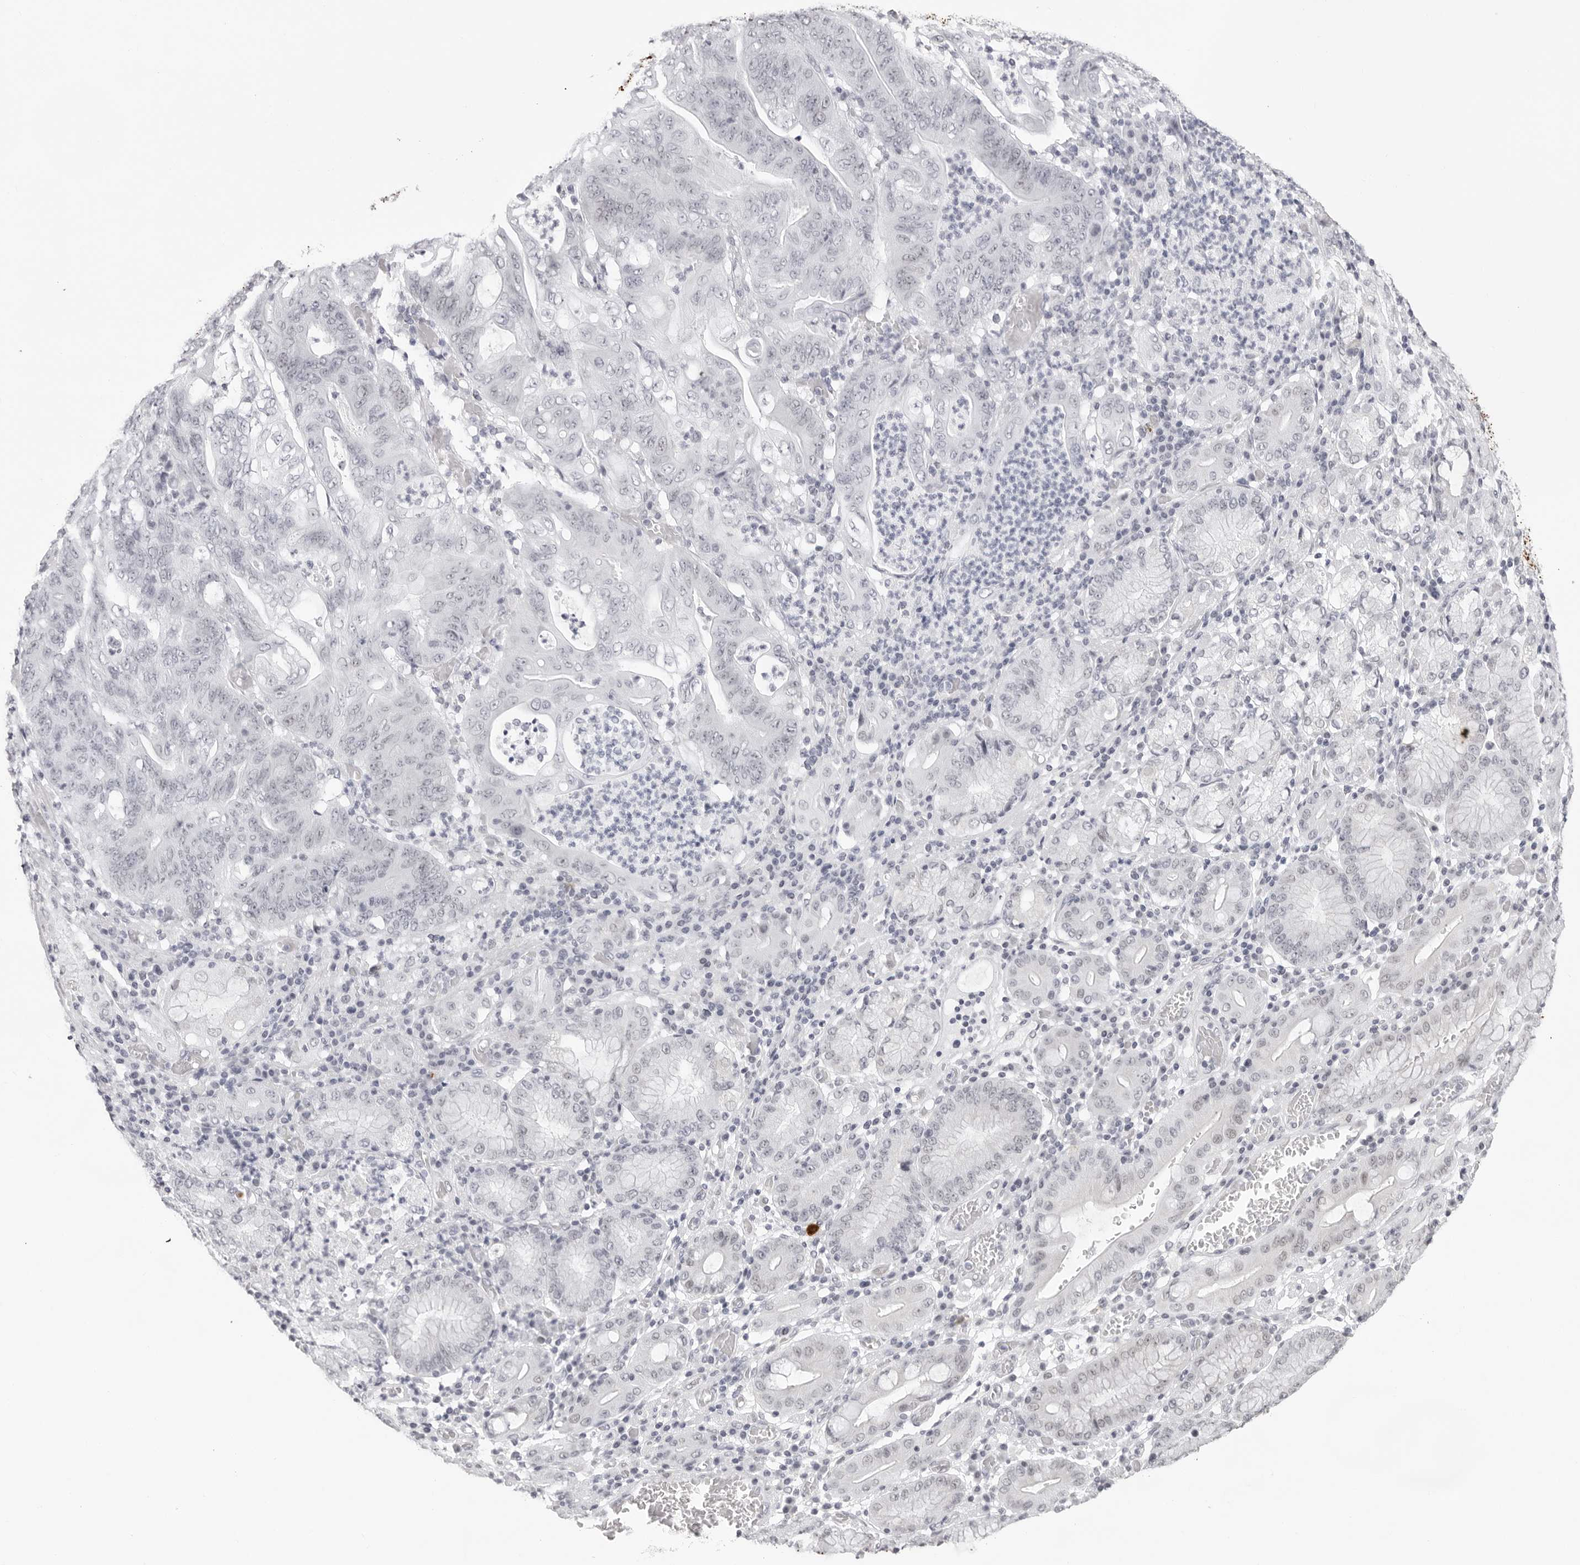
{"staining": {"intensity": "negative", "quantity": "none", "location": "none"}, "tissue": "stomach cancer", "cell_type": "Tumor cells", "image_type": "cancer", "snomed": [{"axis": "morphology", "description": "Adenocarcinoma, NOS"}, {"axis": "topography", "description": "Stomach"}], "caption": "High magnification brightfield microscopy of stomach adenocarcinoma stained with DAB (3,3'-diaminobenzidine) (brown) and counterstained with hematoxylin (blue): tumor cells show no significant positivity.", "gene": "KLK12", "patient": {"sex": "female", "age": 73}}